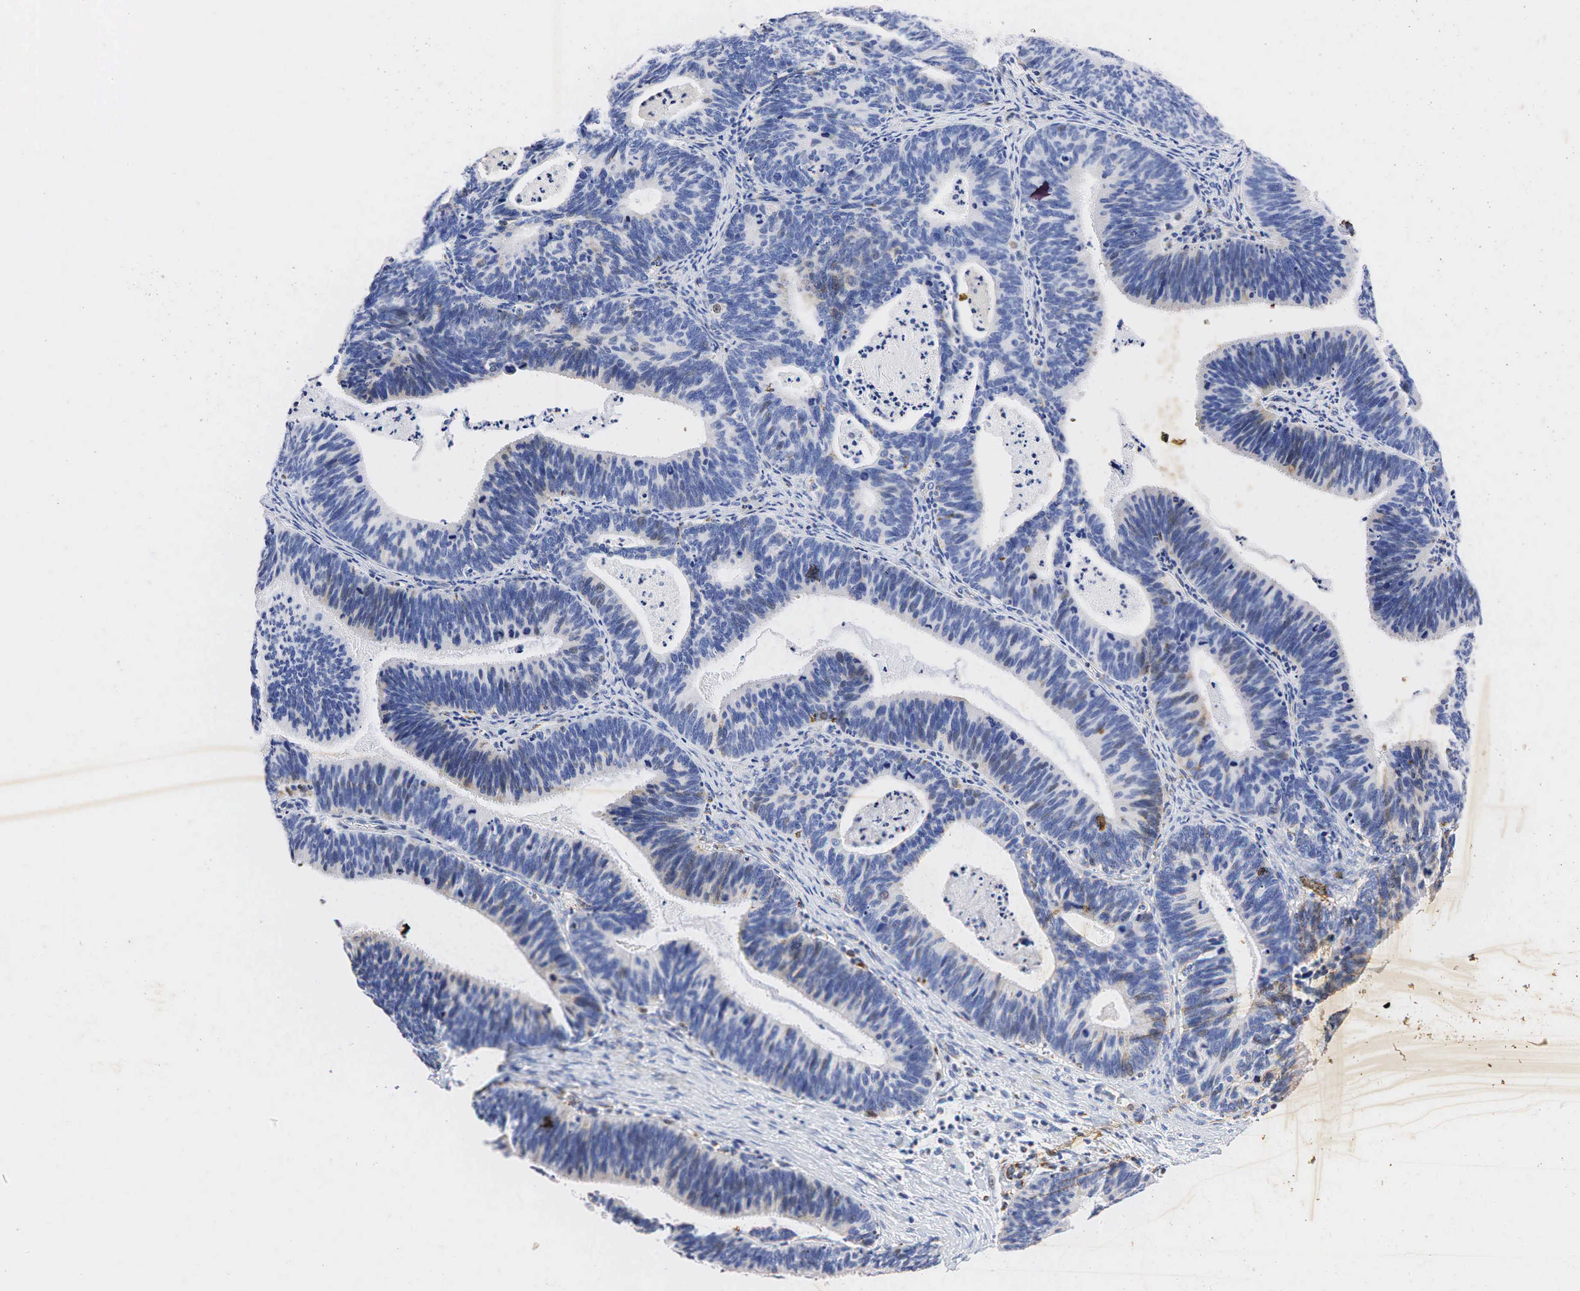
{"staining": {"intensity": "moderate", "quantity": "25%-75%", "location": "cytoplasmic/membranous"}, "tissue": "ovarian cancer", "cell_type": "Tumor cells", "image_type": "cancer", "snomed": [{"axis": "morphology", "description": "Carcinoma, endometroid"}, {"axis": "topography", "description": "Ovary"}], "caption": "Human ovarian endometroid carcinoma stained for a protein (brown) reveals moderate cytoplasmic/membranous positive positivity in approximately 25%-75% of tumor cells.", "gene": "SYP", "patient": {"sex": "female", "age": 52}}